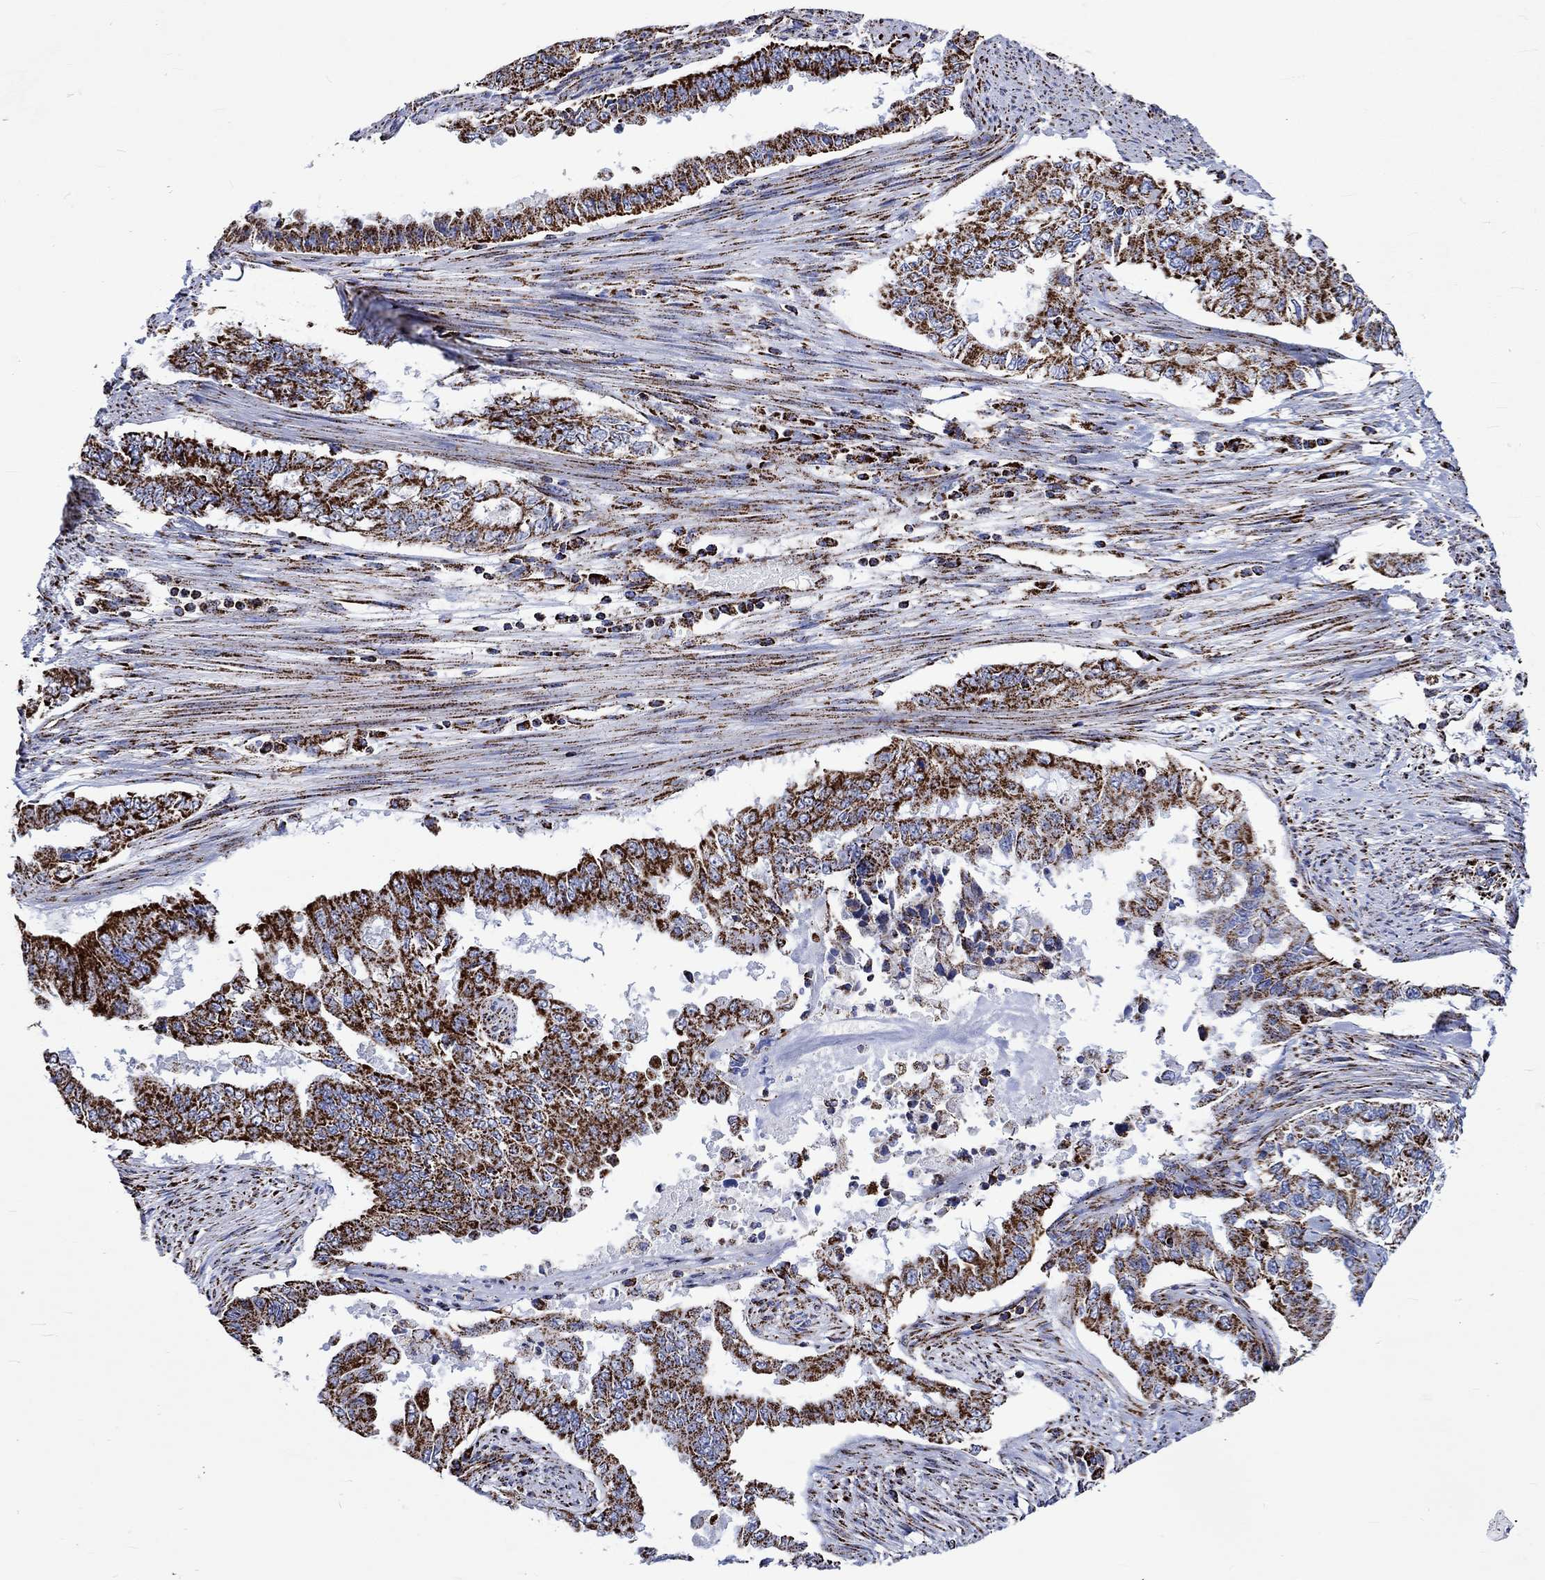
{"staining": {"intensity": "strong", "quantity": ">75%", "location": "cytoplasmic/membranous"}, "tissue": "endometrial cancer", "cell_type": "Tumor cells", "image_type": "cancer", "snomed": [{"axis": "morphology", "description": "Adenocarcinoma, NOS"}, {"axis": "topography", "description": "Uterus"}], "caption": "This is an image of immunohistochemistry staining of endometrial cancer (adenocarcinoma), which shows strong expression in the cytoplasmic/membranous of tumor cells.", "gene": "RCE1", "patient": {"sex": "female", "age": 59}}